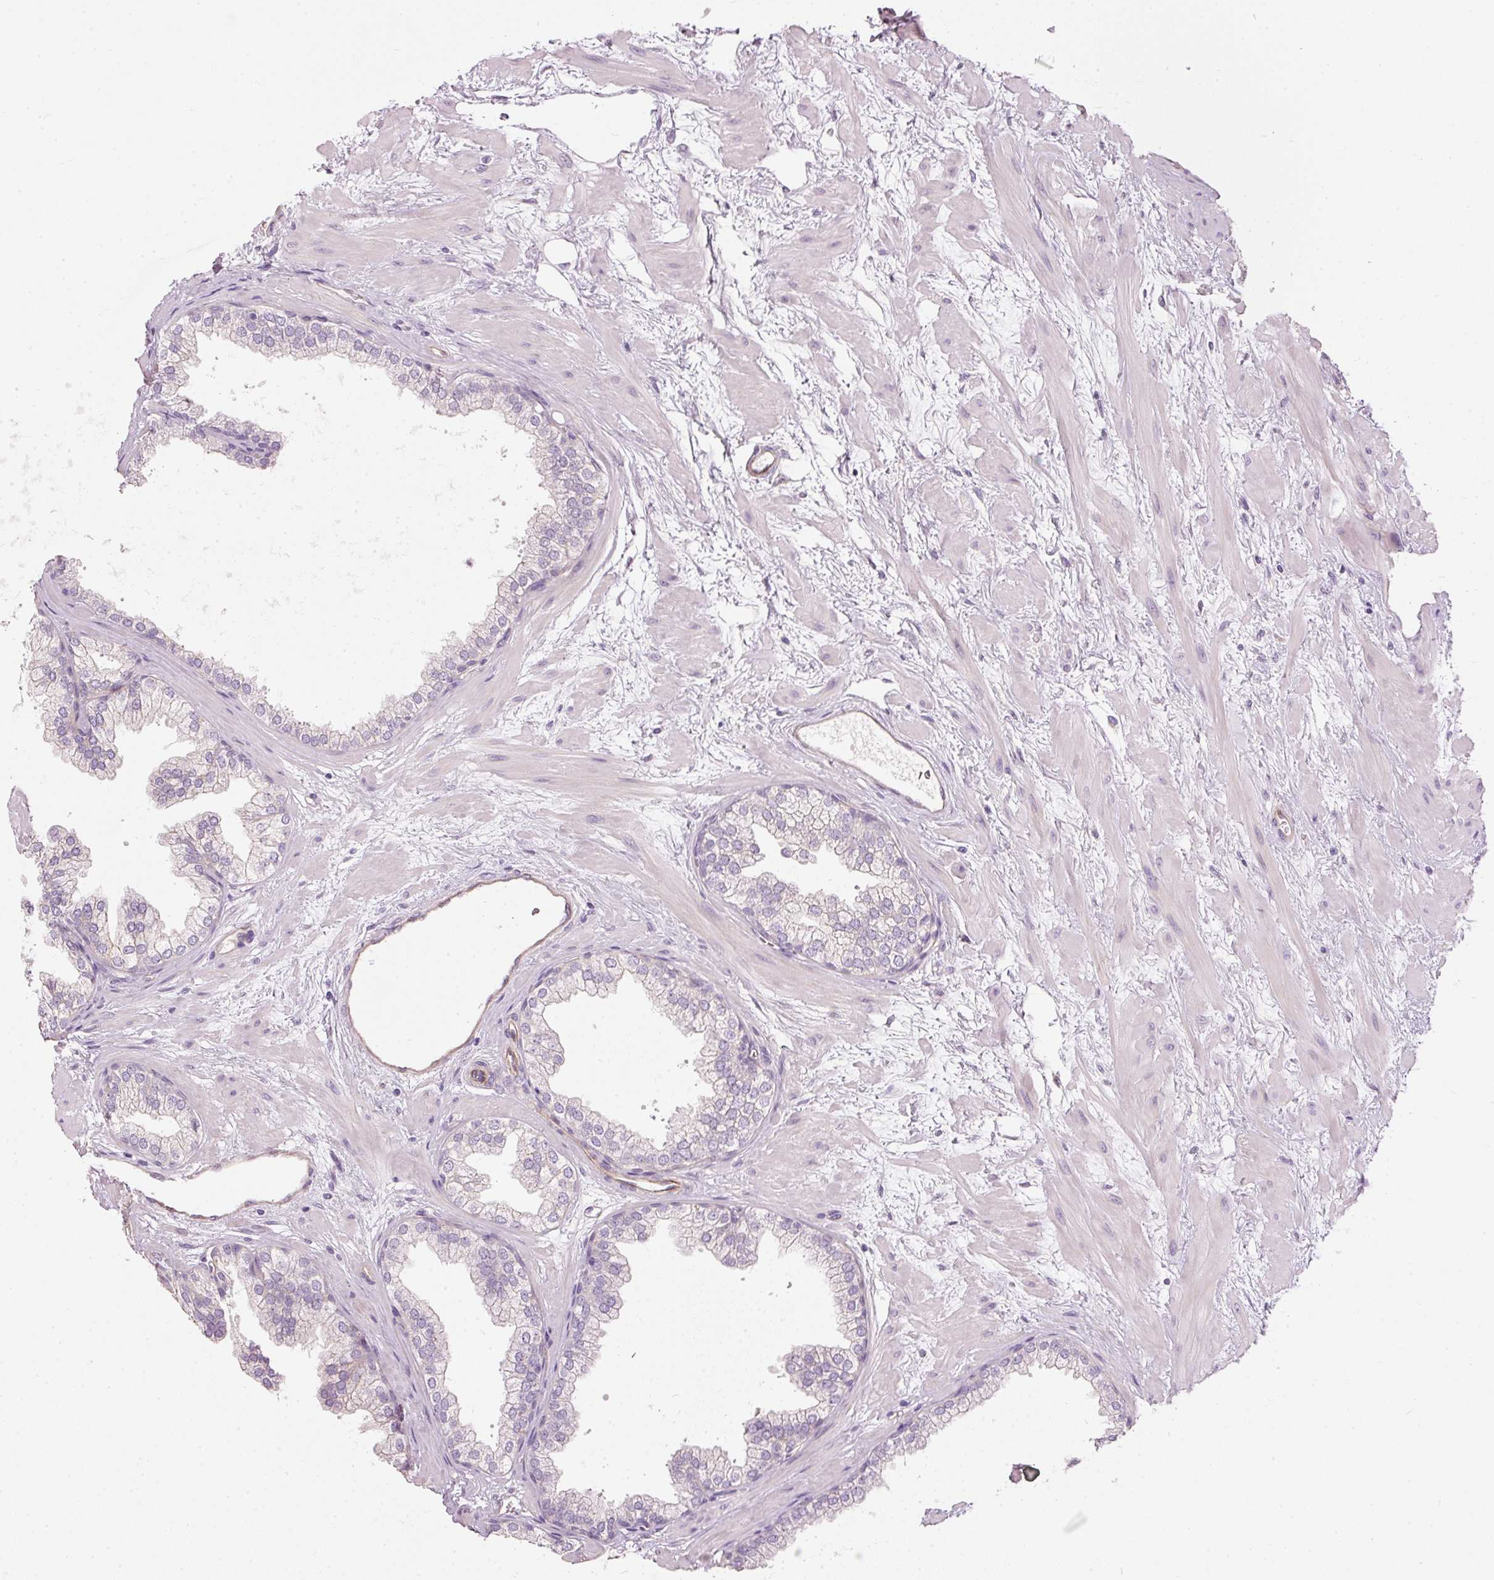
{"staining": {"intensity": "negative", "quantity": "none", "location": "none"}, "tissue": "prostate", "cell_type": "Glandular cells", "image_type": "normal", "snomed": [{"axis": "morphology", "description": "Normal tissue, NOS"}, {"axis": "topography", "description": "Prostate"}], "caption": "High magnification brightfield microscopy of benign prostate stained with DAB (brown) and counterstained with hematoxylin (blue): glandular cells show no significant staining. (IHC, brightfield microscopy, high magnification).", "gene": "OSR2", "patient": {"sex": "male", "age": 37}}